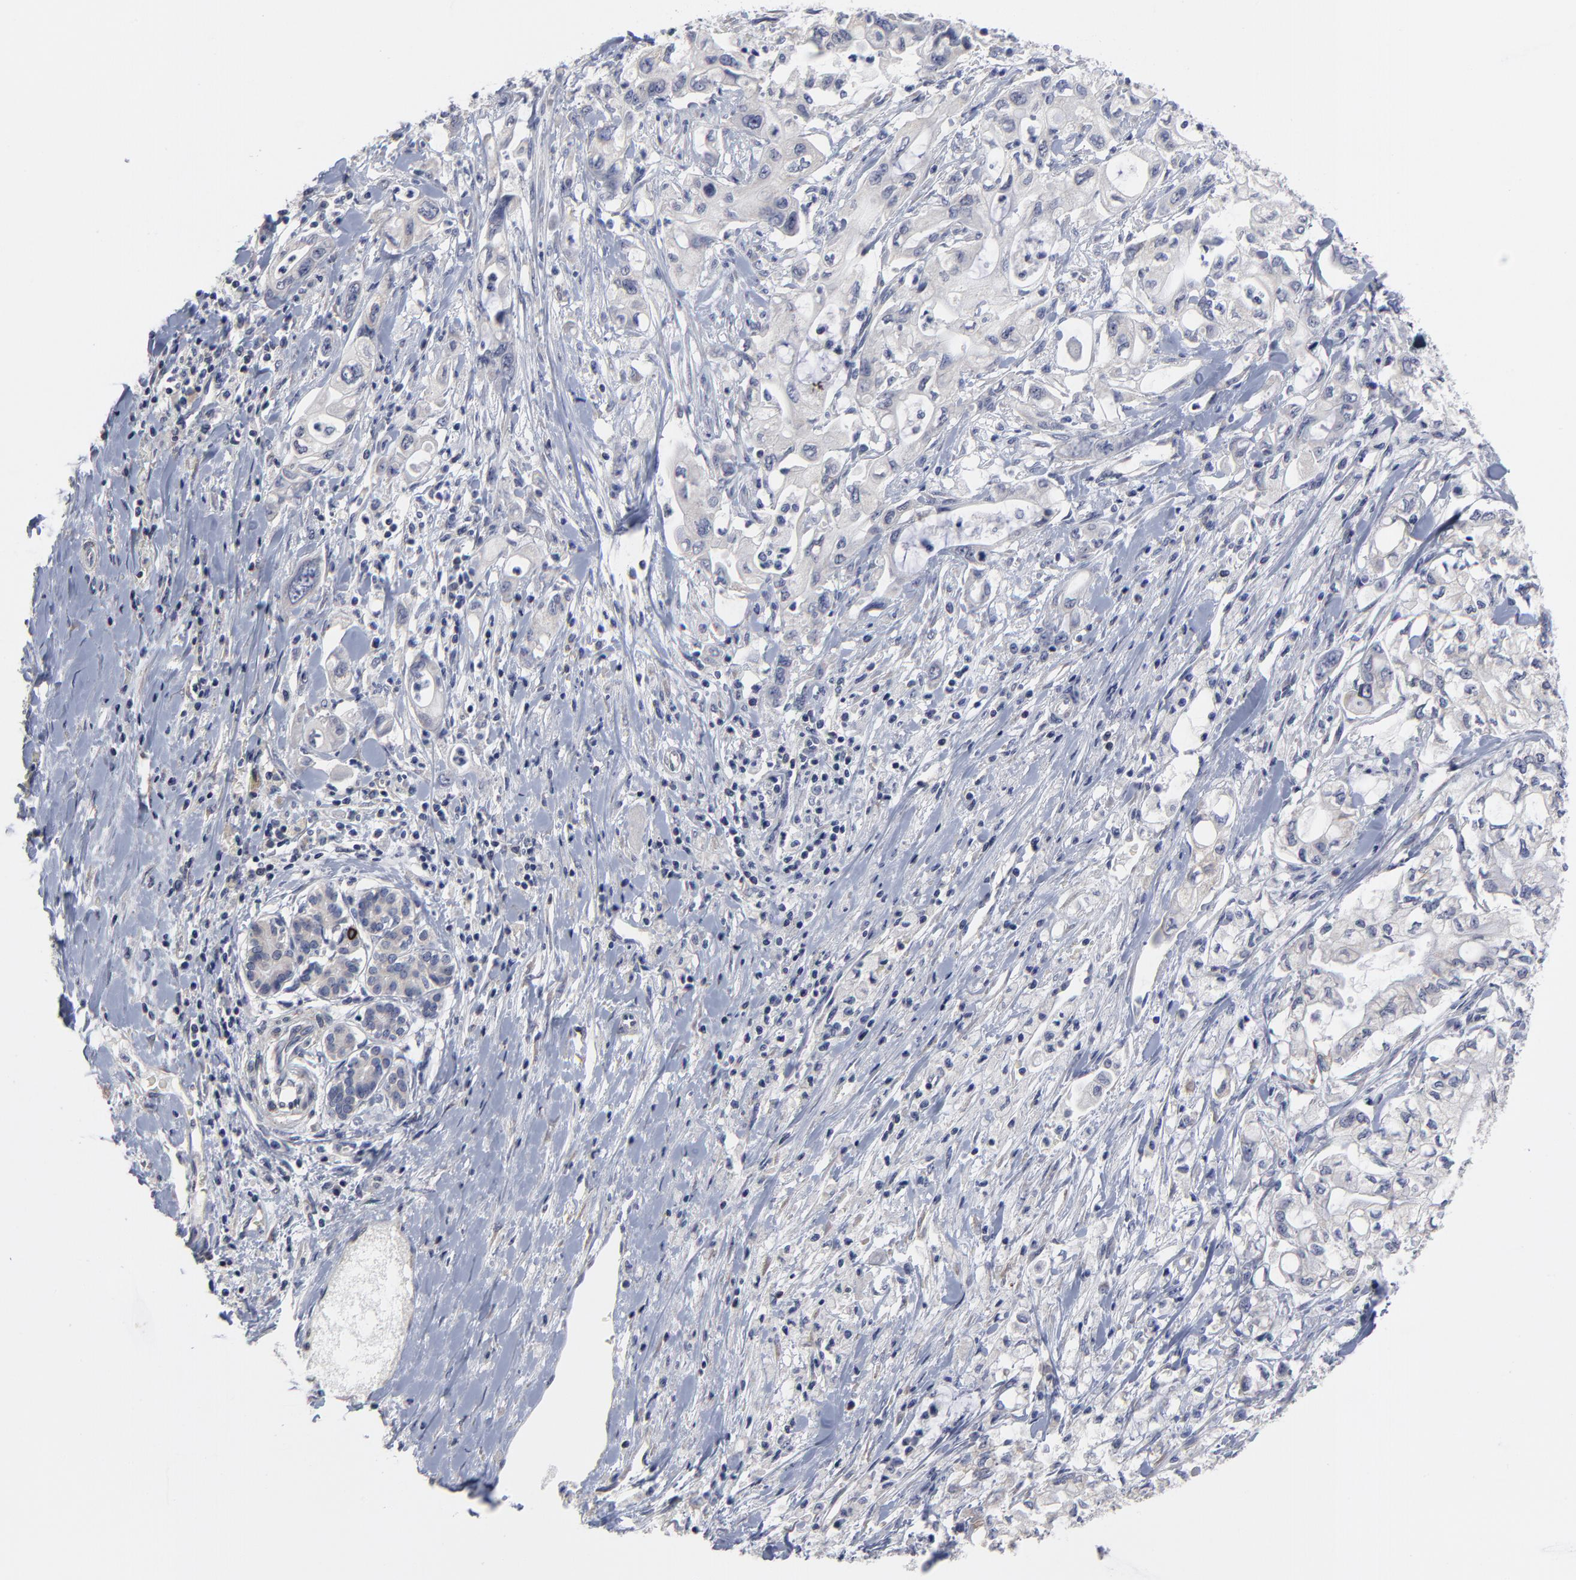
{"staining": {"intensity": "negative", "quantity": "none", "location": "none"}, "tissue": "pancreatic cancer", "cell_type": "Tumor cells", "image_type": "cancer", "snomed": [{"axis": "morphology", "description": "Adenocarcinoma, NOS"}, {"axis": "topography", "description": "Pancreas"}], "caption": "Tumor cells show no significant expression in pancreatic cancer (adenocarcinoma). (IHC, brightfield microscopy, high magnification).", "gene": "MAGEA10", "patient": {"sex": "male", "age": 79}}